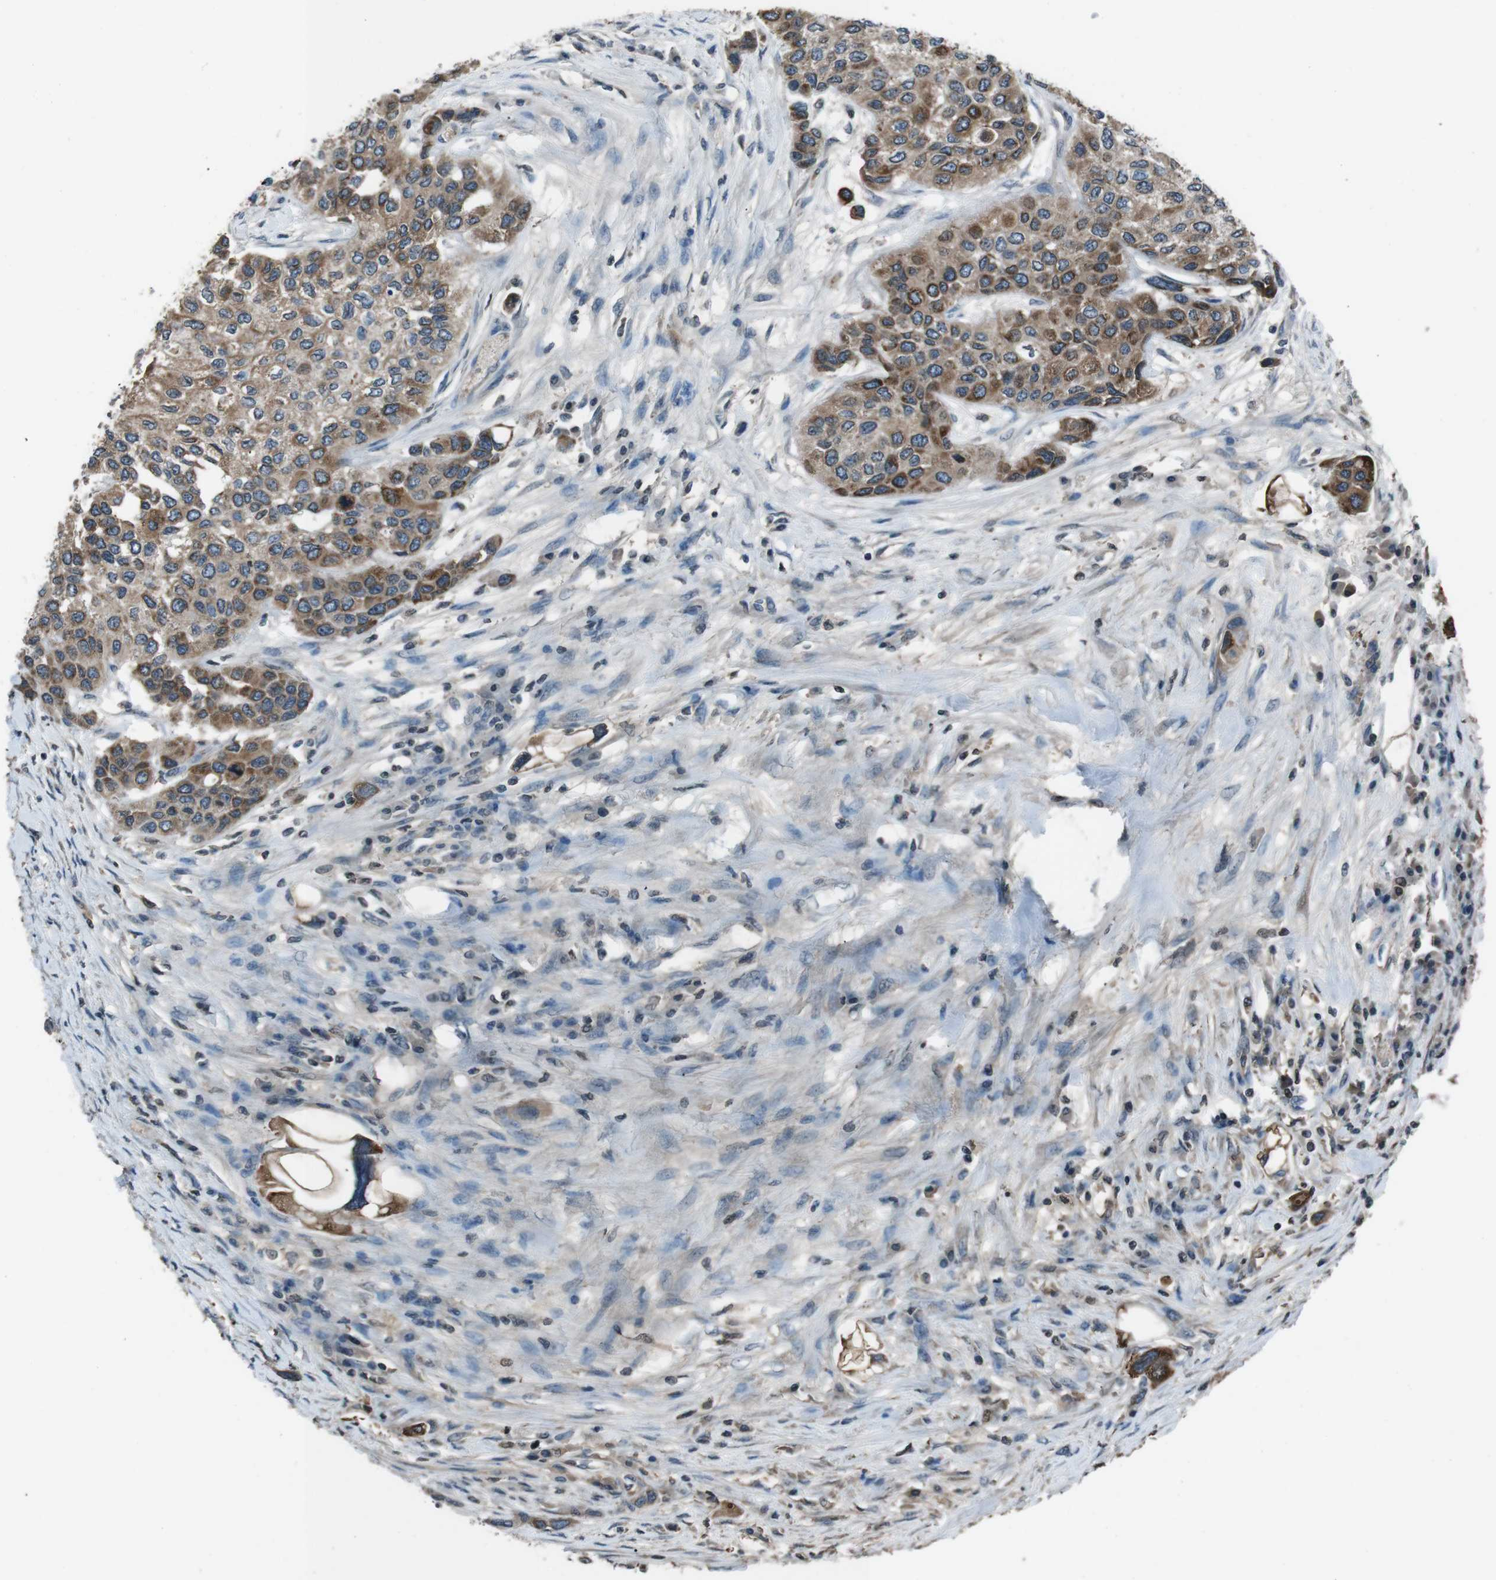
{"staining": {"intensity": "moderate", "quantity": ">75%", "location": "cytoplasmic/membranous"}, "tissue": "urothelial cancer", "cell_type": "Tumor cells", "image_type": "cancer", "snomed": [{"axis": "morphology", "description": "Urothelial carcinoma, High grade"}, {"axis": "topography", "description": "Urinary bladder"}], "caption": "Urothelial cancer tissue exhibits moderate cytoplasmic/membranous positivity in approximately >75% of tumor cells, visualized by immunohistochemistry.", "gene": "UGT1A6", "patient": {"sex": "female", "age": 56}}